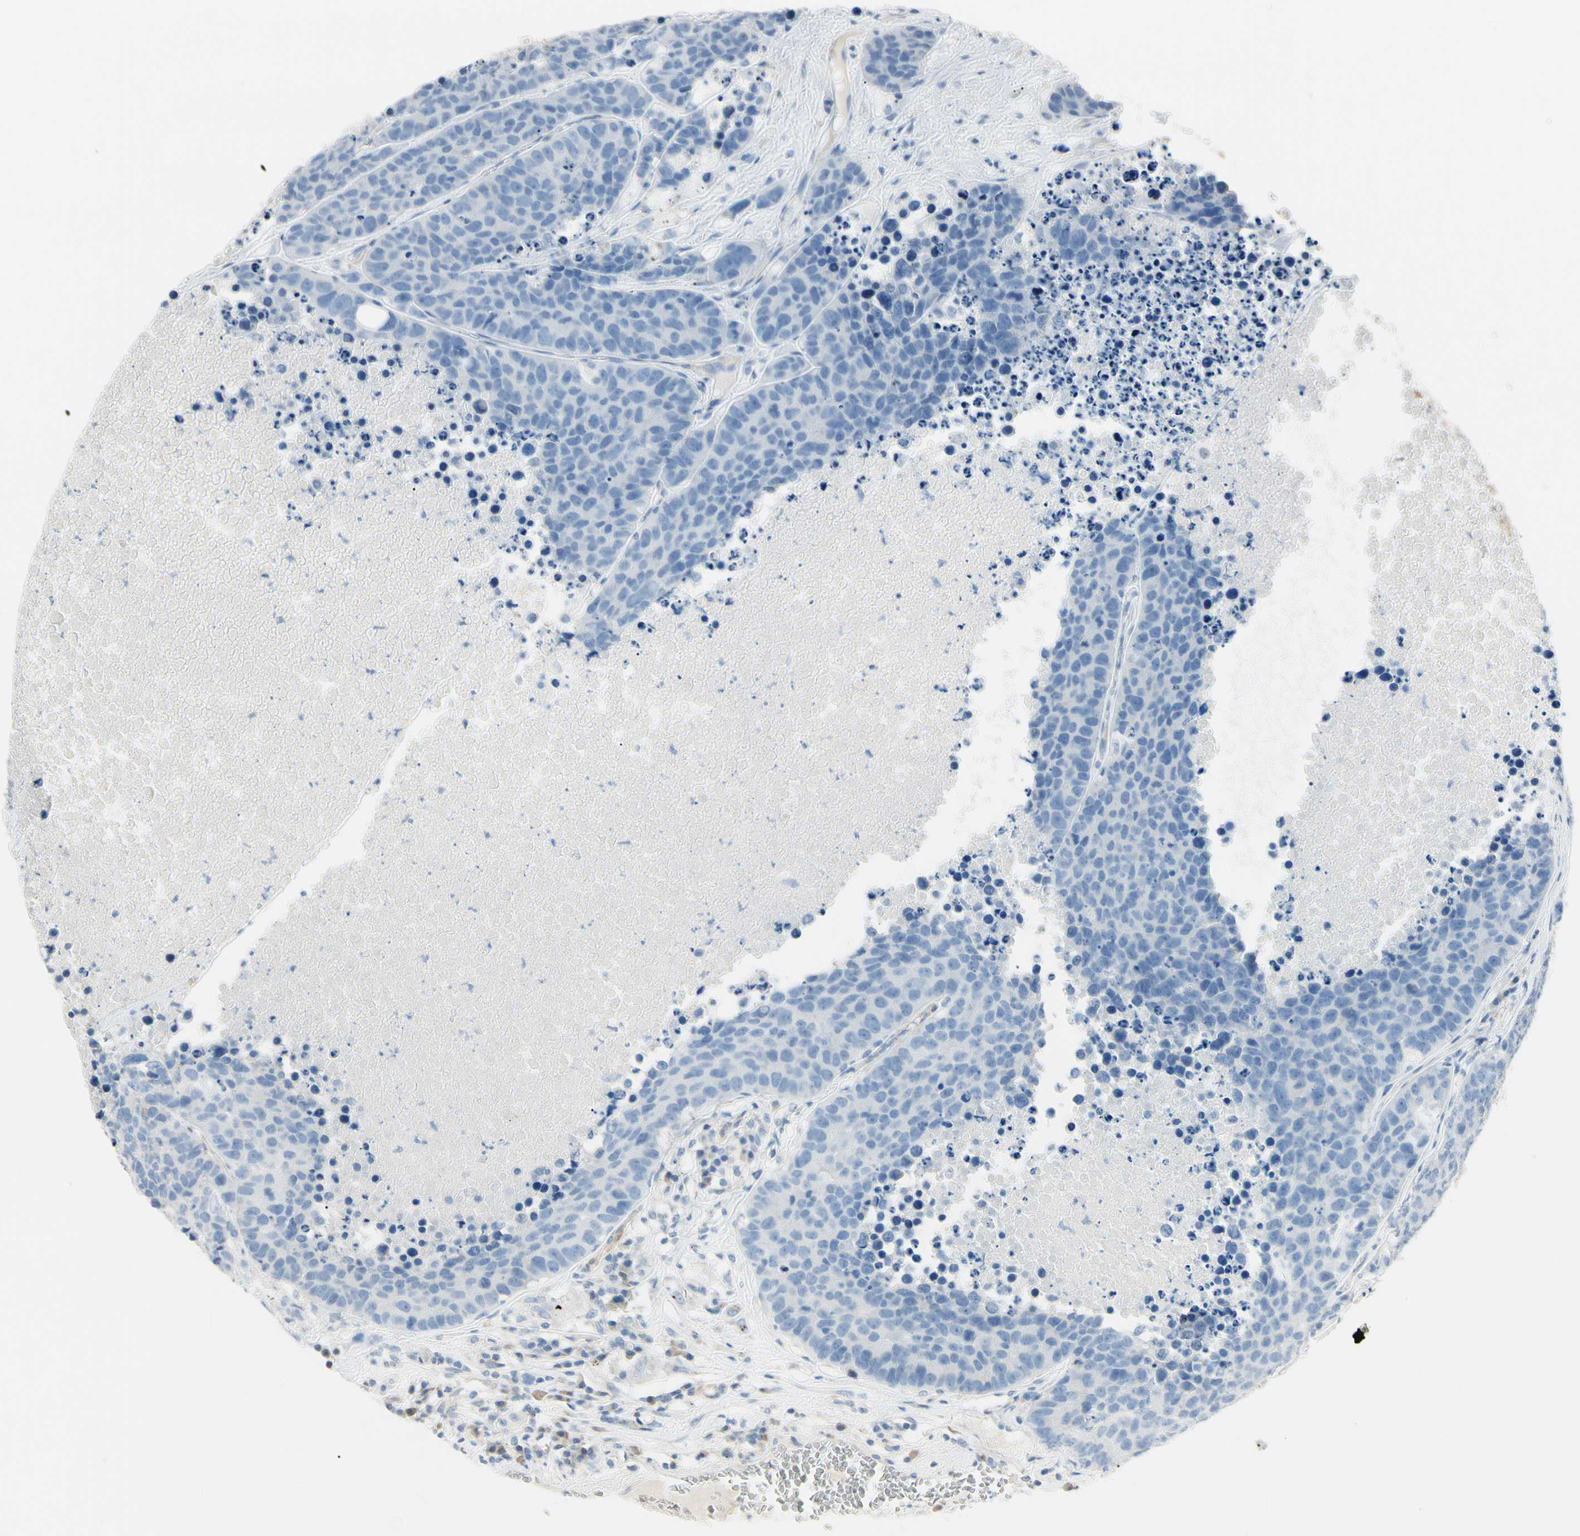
{"staining": {"intensity": "negative", "quantity": "none", "location": "none"}, "tissue": "carcinoid", "cell_type": "Tumor cells", "image_type": "cancer", "snomed": [{"axis": "morphology", "description": "Carcinoid, malignant, NOS"}, {"axis": "topography", "description": "Lung"}], "caption": "Carcinoid was stained to show a protein in brown. There is no significant staining in tumor cells.", "gene": "AMPH", "patient": {"sex": "male", "age": 60}}